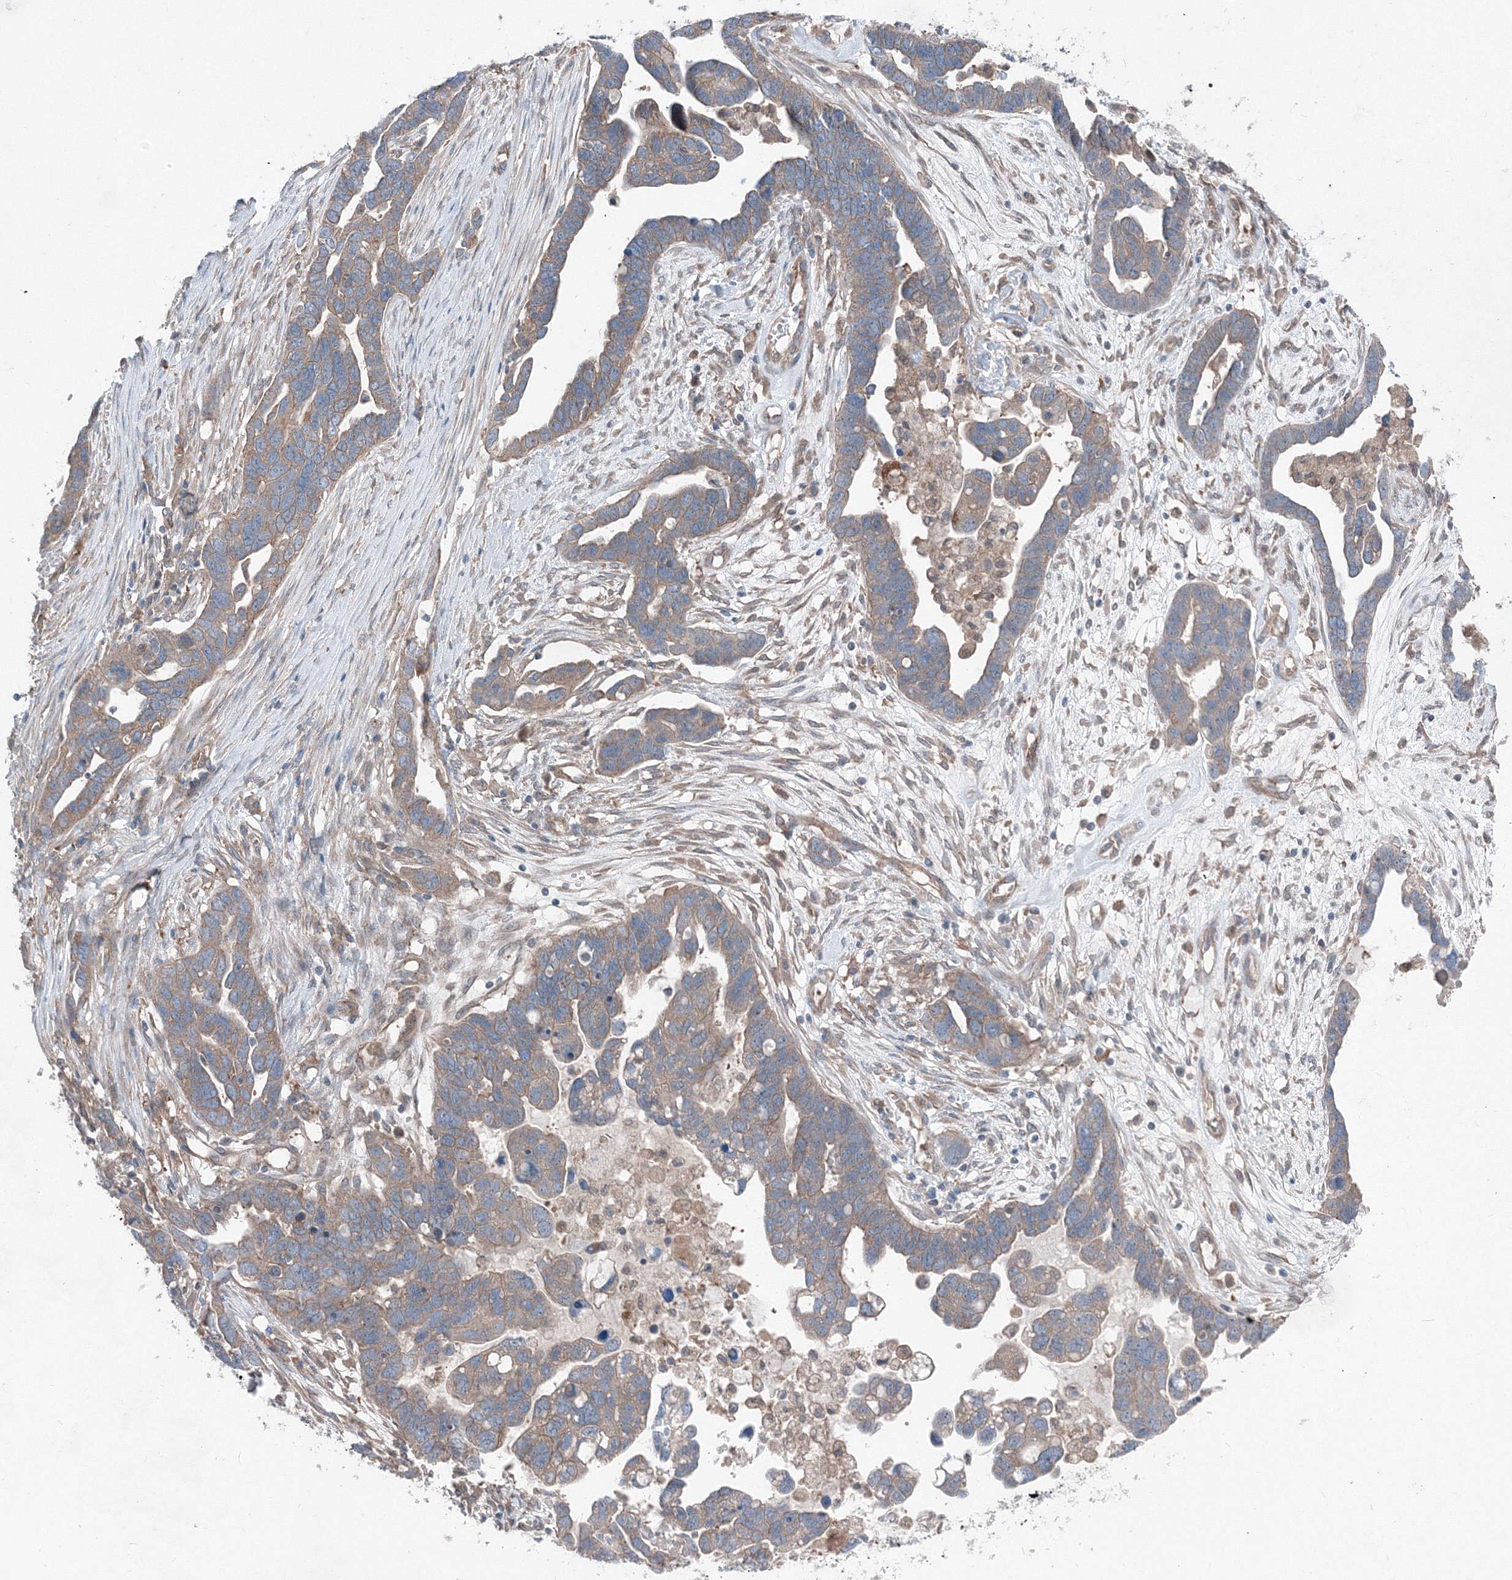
{"staining": {"intensity": "weak", "quantity": ">75%", "location": "cytoplasmic/membranous"}, "tissue": "ovarian cancer", "cell_type": "Tumor cells", "image_type": "cancer", "snomed": [{"axis": "morphology", "description": "Cystadenocarcinoma, serous, NOS"}, {"axis": "topography", "description": "Ovary"}], "caption": "A brown stain shows weak cytoplasmic/membranous positivity of a protein in ovarian cancer tumor cells. (Stains: DAB (3,3'-diaminobenzidine) in brown, nuclei in blue, Microscopy: brightfield microscopy at high magnification).", "gene": "TPRKB", "patient": {"sex": "female", "age": 54}}